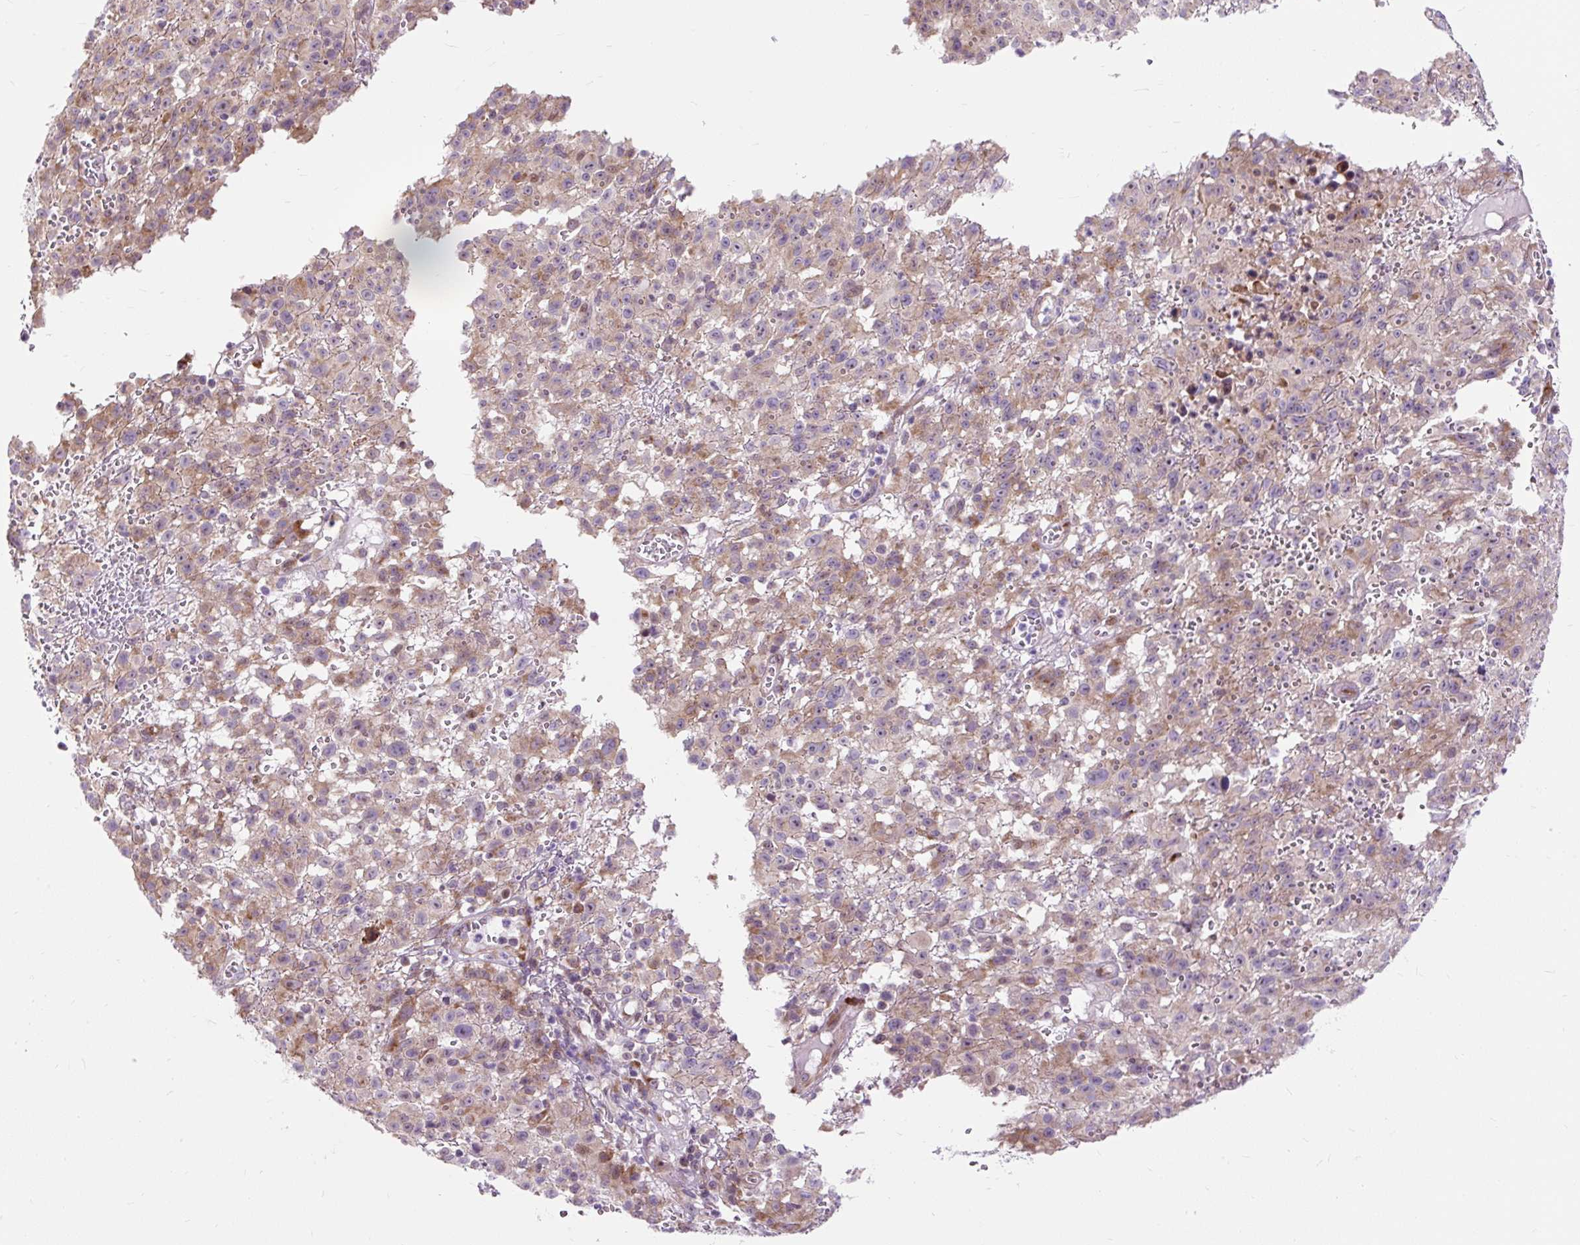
{"staining": {"intensity": "moderate", "quantity": "25%-75%", "location": "cytoplasmic/membranous"}, "tissue": "melanoma", "cell_type": "Tumor cells", "image_type": "cancer", "snomed": [{"axis": "morphology", "description": "Malignant melanoma, NOS"}, {"axis": "topography", "description": "Skin"}], "caption": "Moderate cytoplasmic/membranous staining is appreciated in about 25%-75% of tumor cells in melanoma.", "gene": "CISD3", "patient": {"sex": "male", "age": 46}}